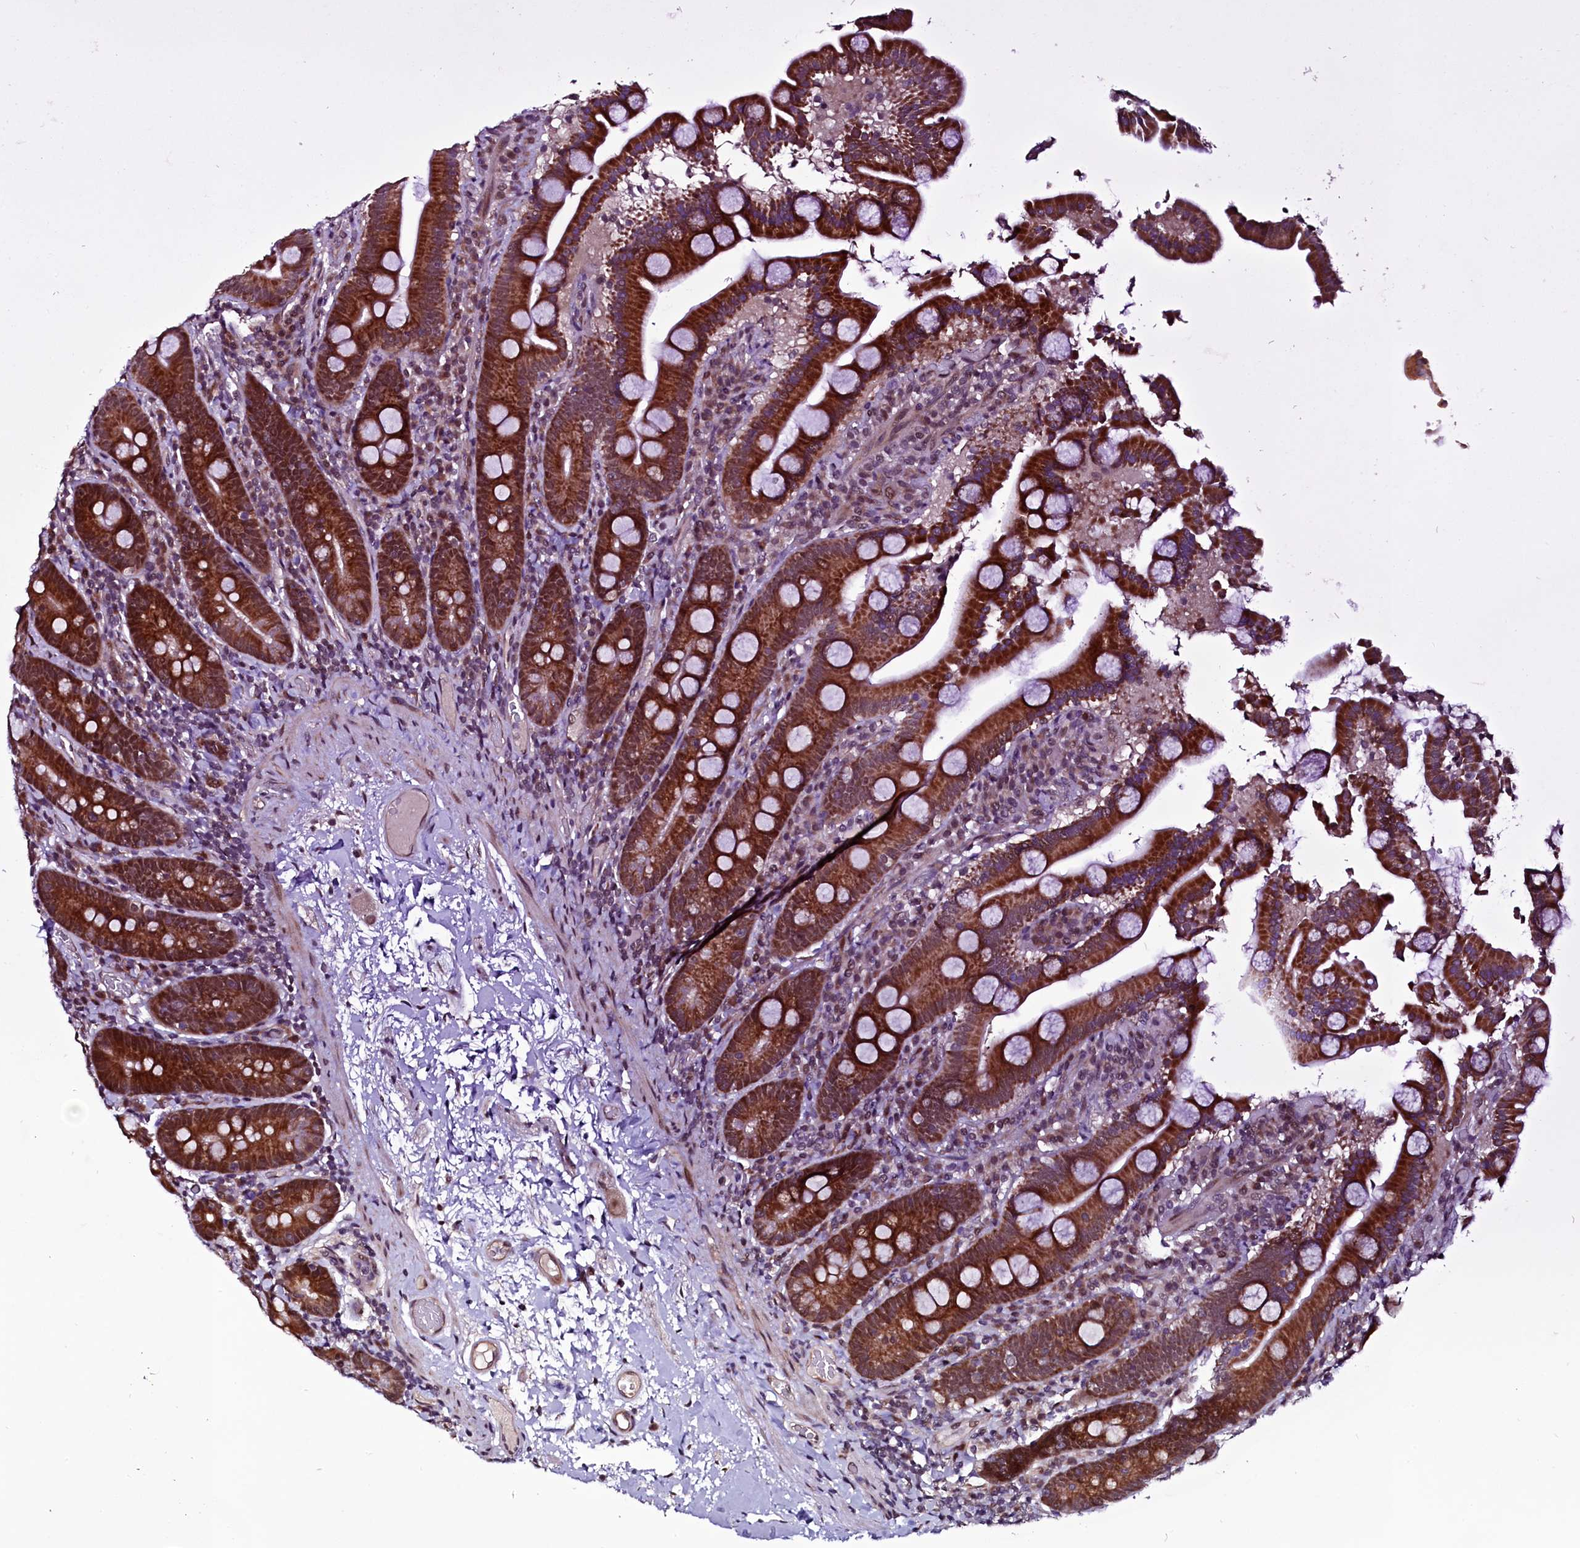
{"staining": {"intensity": "strong", "quantity": ">75%", "location": "cytoplasmic/membranous"}, "tissue": "duodenum", "cell_type": "Glandular cells", "image_type": "normal", "snomed": [{"axis": "morphology", "description": "Normal tissue, NOS"}, {"axis": "topography", "description": "Duodenum"}], "caption": "IHC photomicrograph of unremarkable human duodenum stained for a protein (brown), which displays high levels of strong cytoplasmic/membranous staining in about >75% of glandular cells.", "gene": "RPUSD2", "patient": {"sex": "male", "age": 55}}